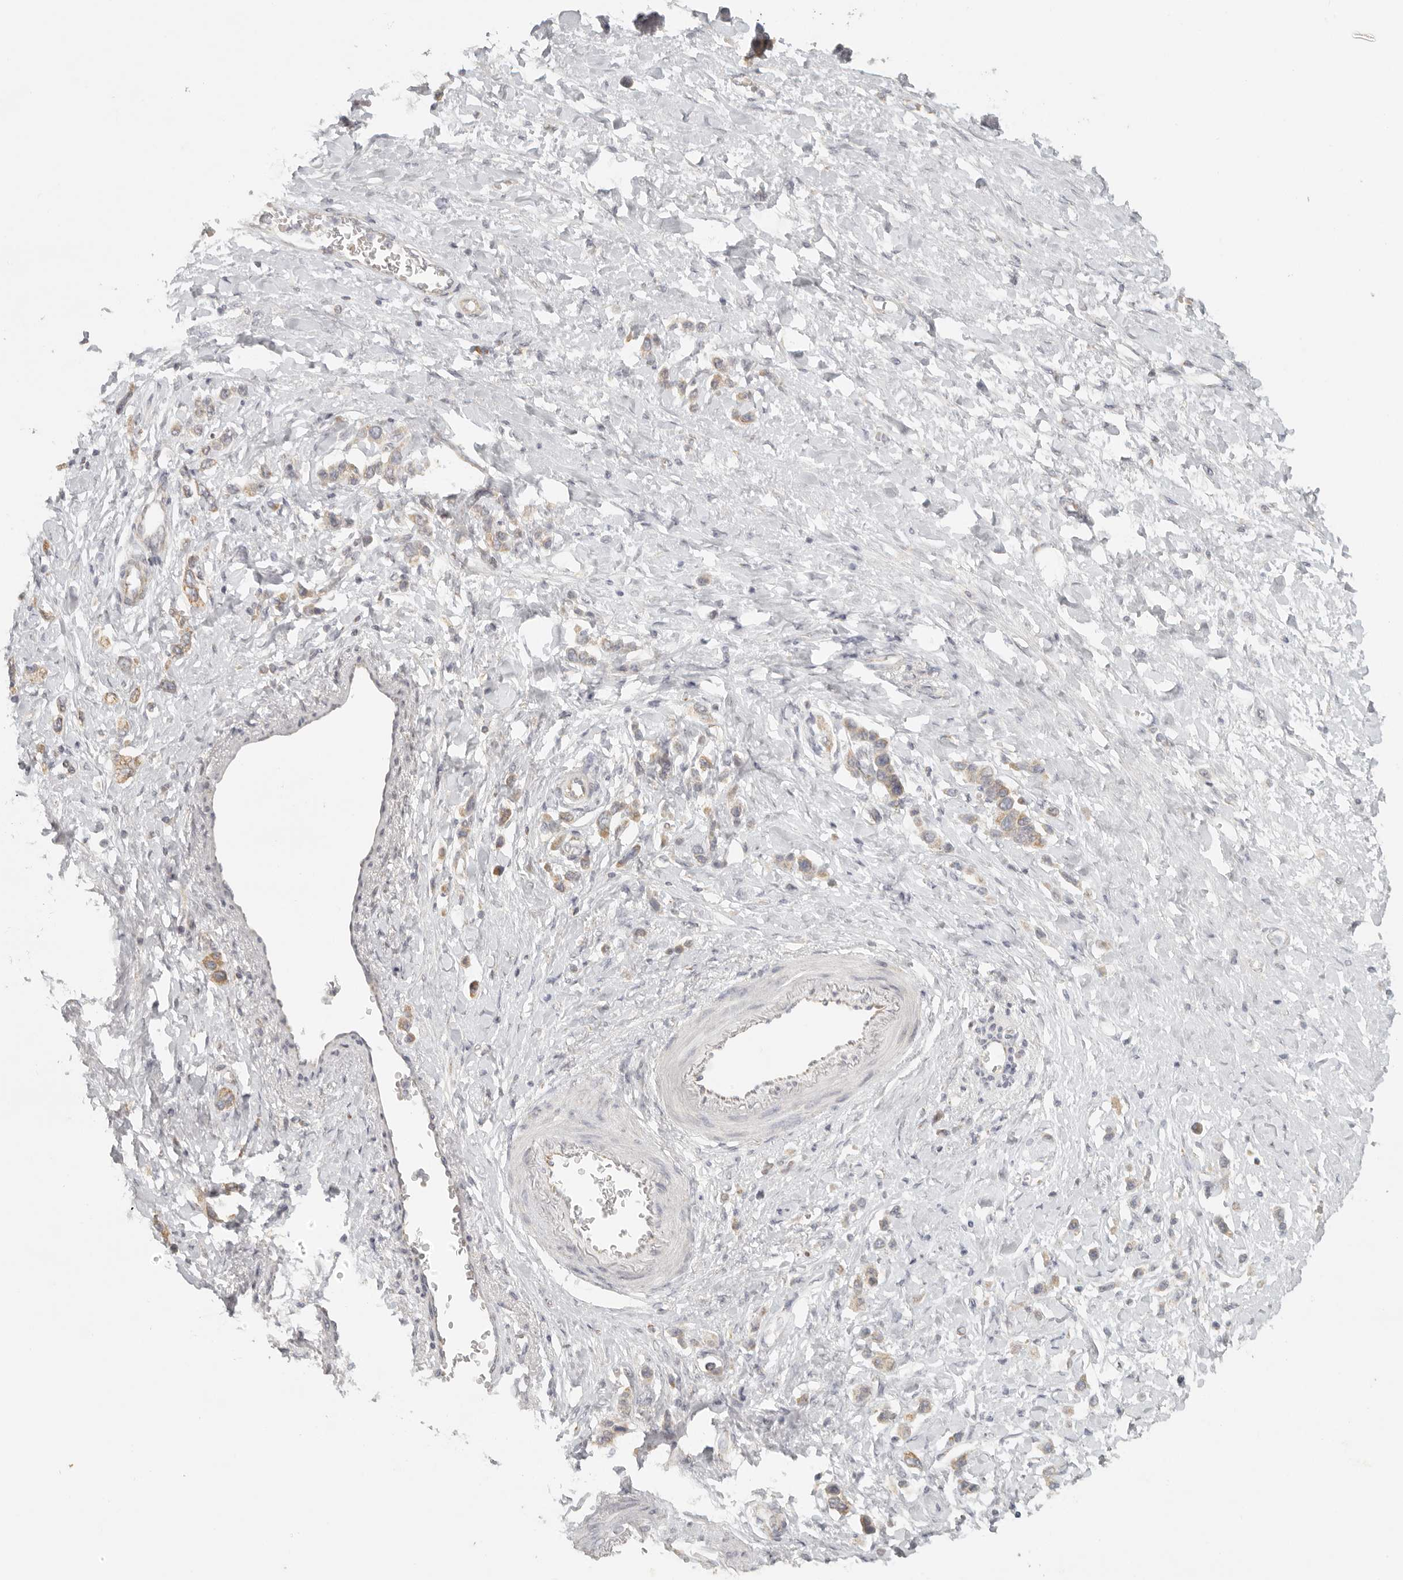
{"staining": {"intensity": "moderate", "quantity": ">75%", "location": "cytoplasmic/membranous"}, "tissue": "stomach cancer", "cell_type": "Tumor cells", "image_type": "cancer", "snomed": [{"axis": "morphology", "description": "Adenocarcinoma, NOS"}, {"axis": "topography", "description": "Stomach"}], "caption": "This is an image of IHC staining of stomach adenocarcinoma, which shows moderate expression in the cytoplasmic/membranous of tumor cells.", "gene": "KDF1", "patient": {"sex": "female", "age": 65}}